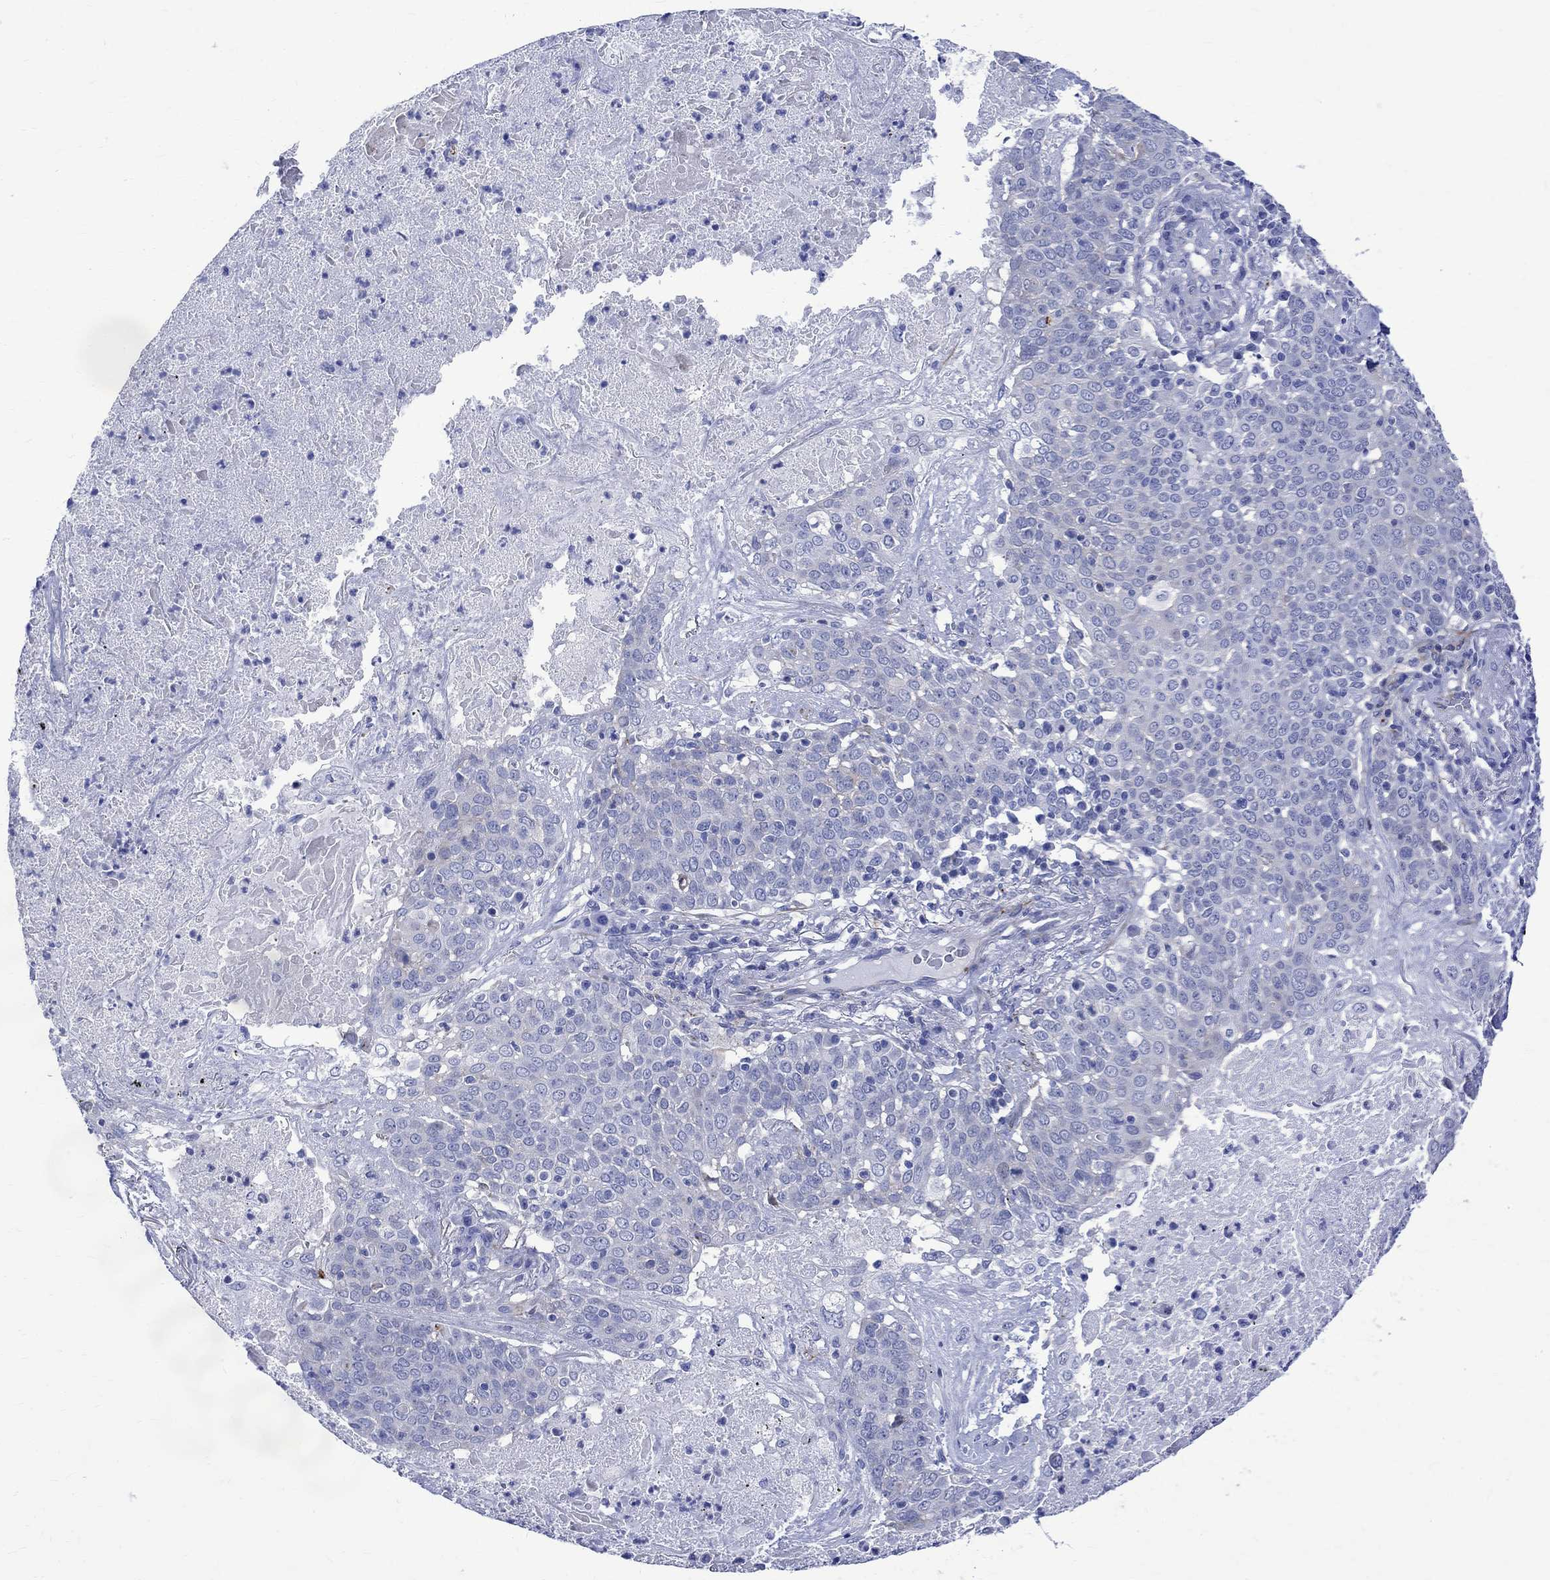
{"staining": {"intensity": "negative", "quantity": "none", "location": "none"}, "tissue": "lung cancer", "cell_type": "Tumor cells", "image_type": "cancer", "snomed": [{"axis": "morphology", "description": "Squamous cell carcinoma, NOS"}, {"axis": "topography", "description": "Lung"}], "caption": "Lung cancer (squamous cell carcinoma) was stained to show a protein in brown. There is no significant staining in tumor cells.", "gene": "PARVB", "patient": {"sex": "male", "age": 82}}